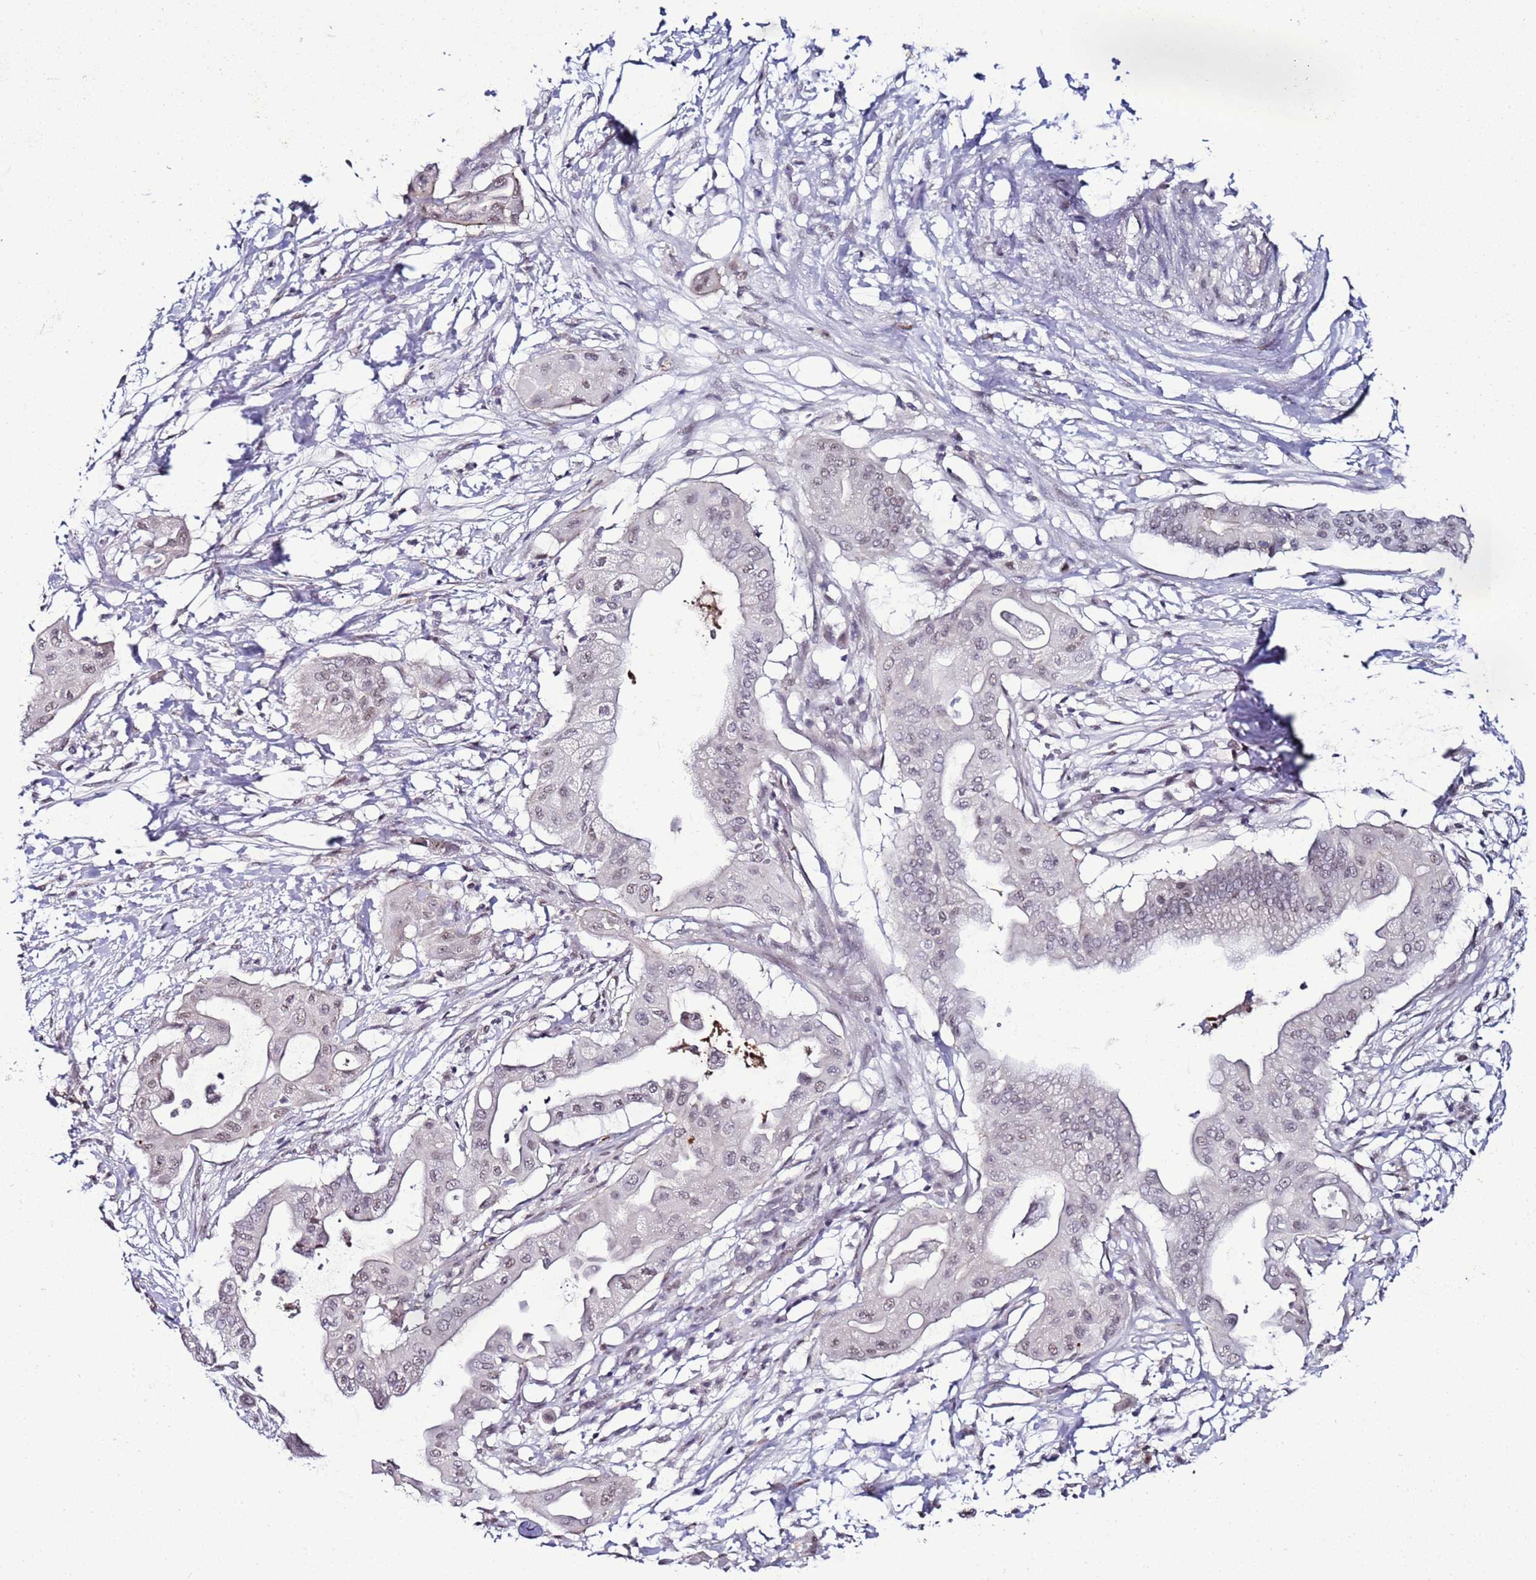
{"staining": {"intensity": "negative", "quantity": "none", "location": "none"}, "tissue": "pancreatic cancer", "cell_type": "Tumor cells", "image_type": "cancer", "snomed": [{"axis": "morphology", "description": "Adenocarcinoma, NOS"}, {"axis": "topography", "description": "Pancreas"}], "caption": "A high-resolution image shows IHC staining of pancreatic adenocarcinoma, which reveals no significant expression in tumor cells.", "gene": "PSMA7", "patient": {"sex": "male", "age": 68}}